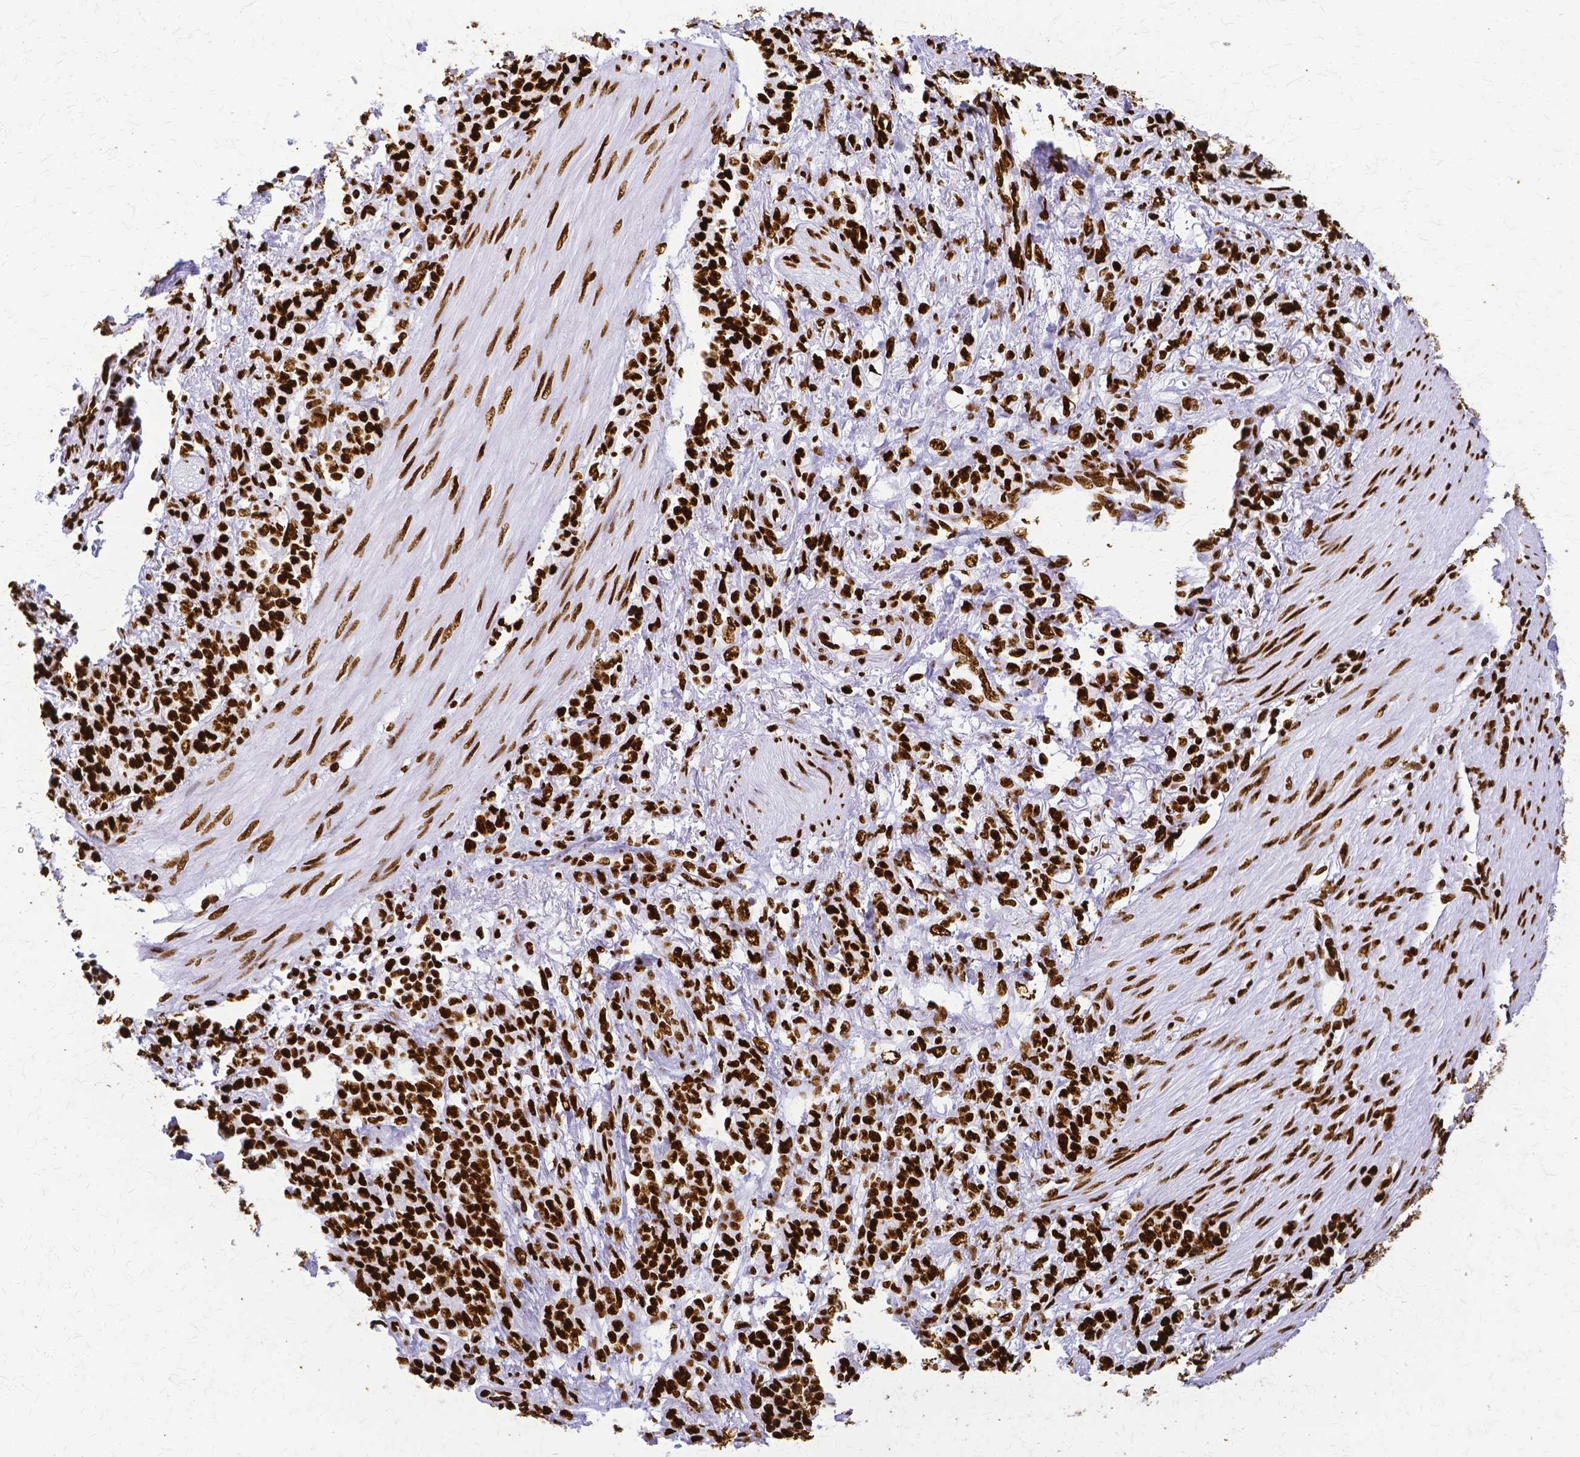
{"staining": {"intensity": "strong", "quantity": ">75%", "location": "nuclear"}, "tissue": "stomach cancer", "cell_type": "Tumor cells", "image_type": "cancer", "snomed": [{"axis": "morphology", "description": "Adenocarcinoma, NOS"}, {"axis": "topography", "description": "Stomach"}], "caption": "A brown stain labels strong nuclear staining of a protein in human stomach cancer (adenocarcinoma) tumor cells. Immunohistochemistry stains the protein in brown and the nuclei are stained blue.", "gene": "SFPQ", "patient": {"sex": "female", "age": 79}}